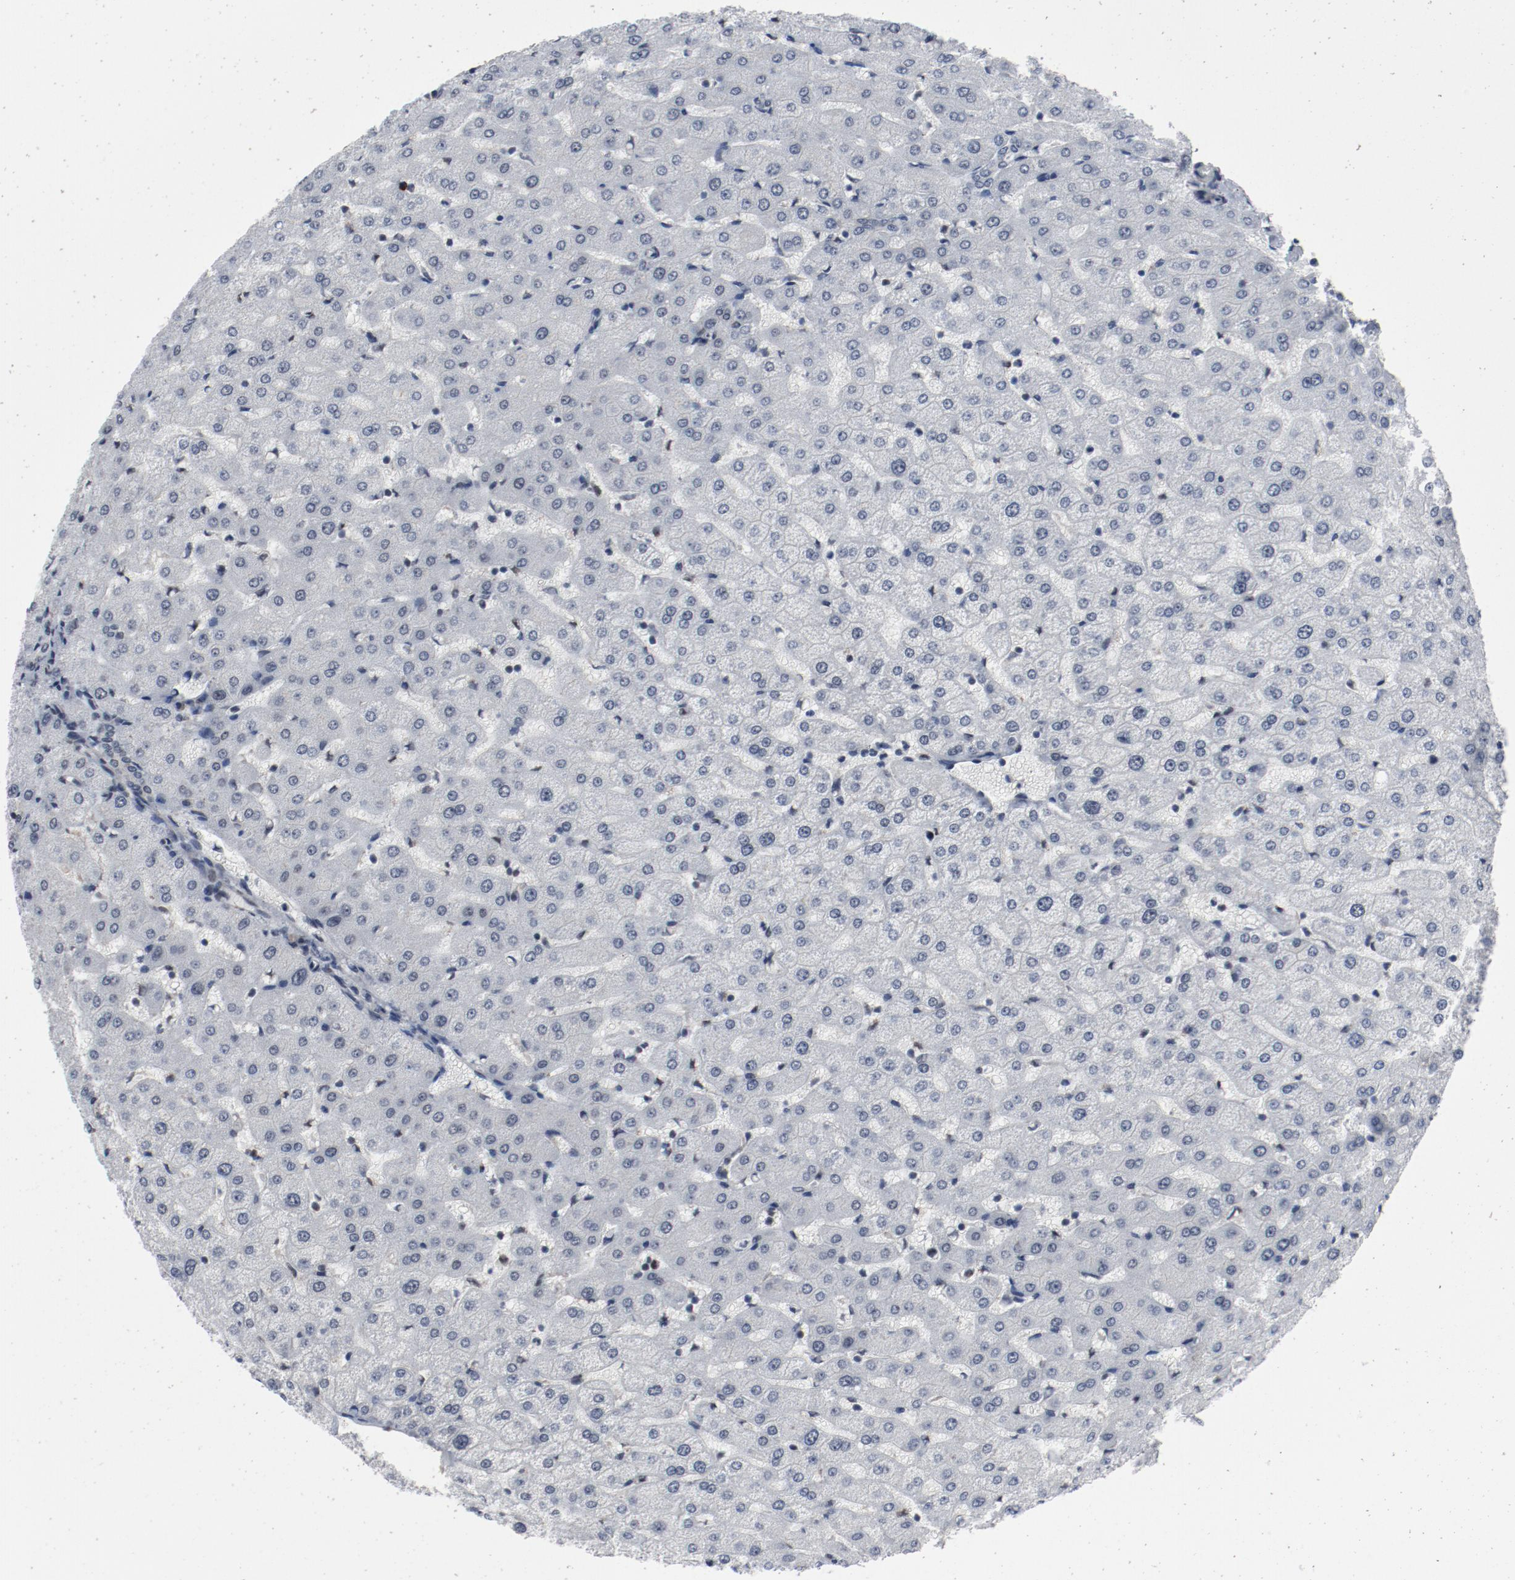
{"staining": {"intensity": "negative", "quantity": "none", "location": "none"}, "tissue": "liver", "cell_type": "Cholangiocytes", "image_type": "normal", "snomed": [{"axis": "morphology", "description": "Normal tissue, NOS"}, {"axis": "morphology", "description": "Fibrosis, NOS"}, {"axis": "topography", "description": "Liver"}], "caption": "High magnification brightfield microscopy of benign liver stained with DAB (3,3'-diaminobenzidine) (brown) and counterstained with hematoxylin (blue): cholangiocytes show no significant expression.", "gene": "JMJD6", "patient": {"sex": "female", "age": 29}}